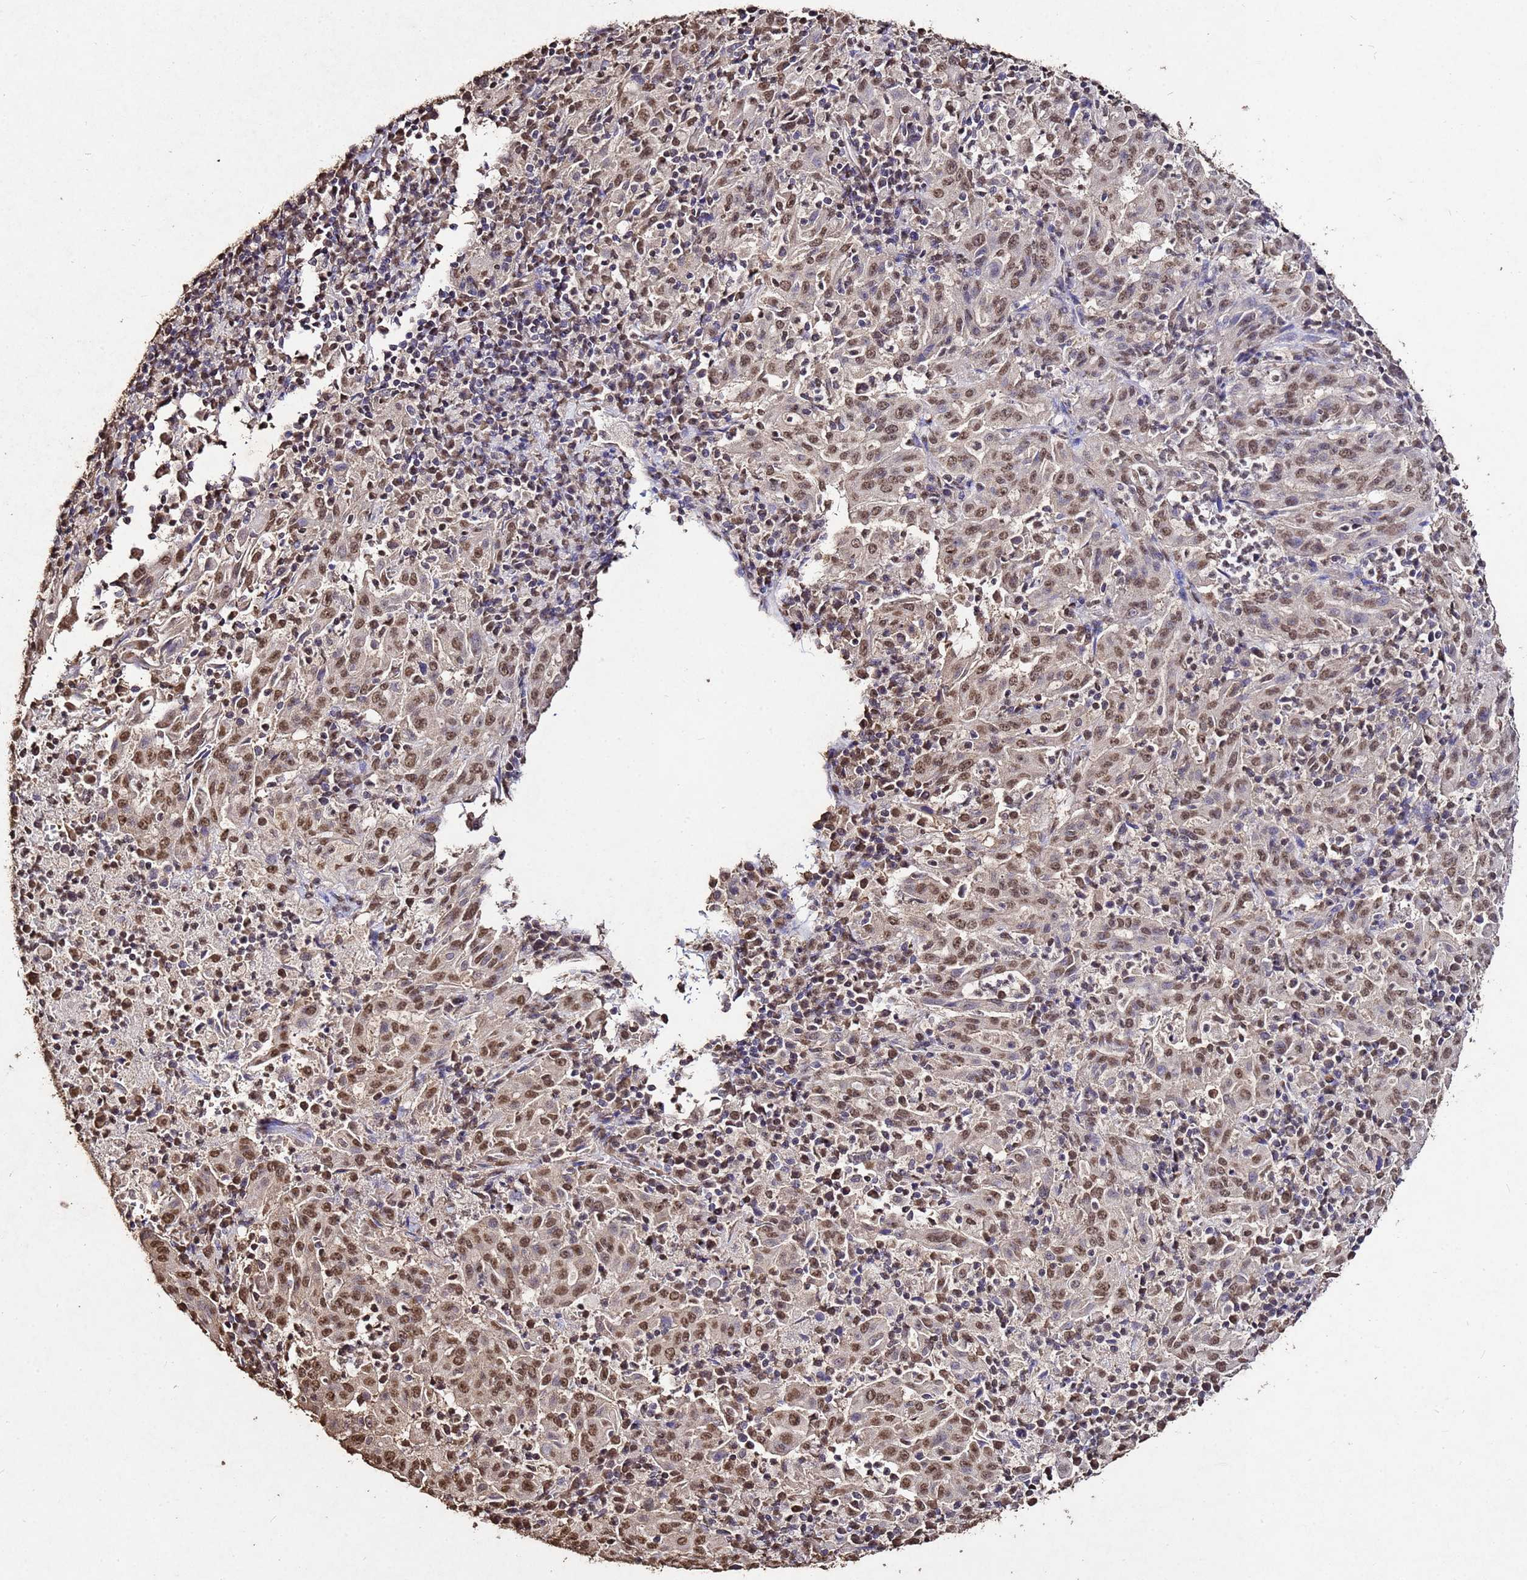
{"staining": {"intensity": "moderate", "quantity": ">75%", "location": "nuclear"}, "tissue": "pancreatic cancer", "cell_type": "Tumor cells", "image_type": "cancer", "snomed": [{"axis": "morphology", "description": "Adenocarcinoma, NOS"}, {"axis": "topography", "description": "Pancreas"}], "caption": "Immunohistochemical staining of human pancreatic adenocarcinoma displays medium levels of moderate nuclear expression in about >75% of tumor cells.", "gene": "MYOCD", "patient": {"sex": "male", "age": 63}}